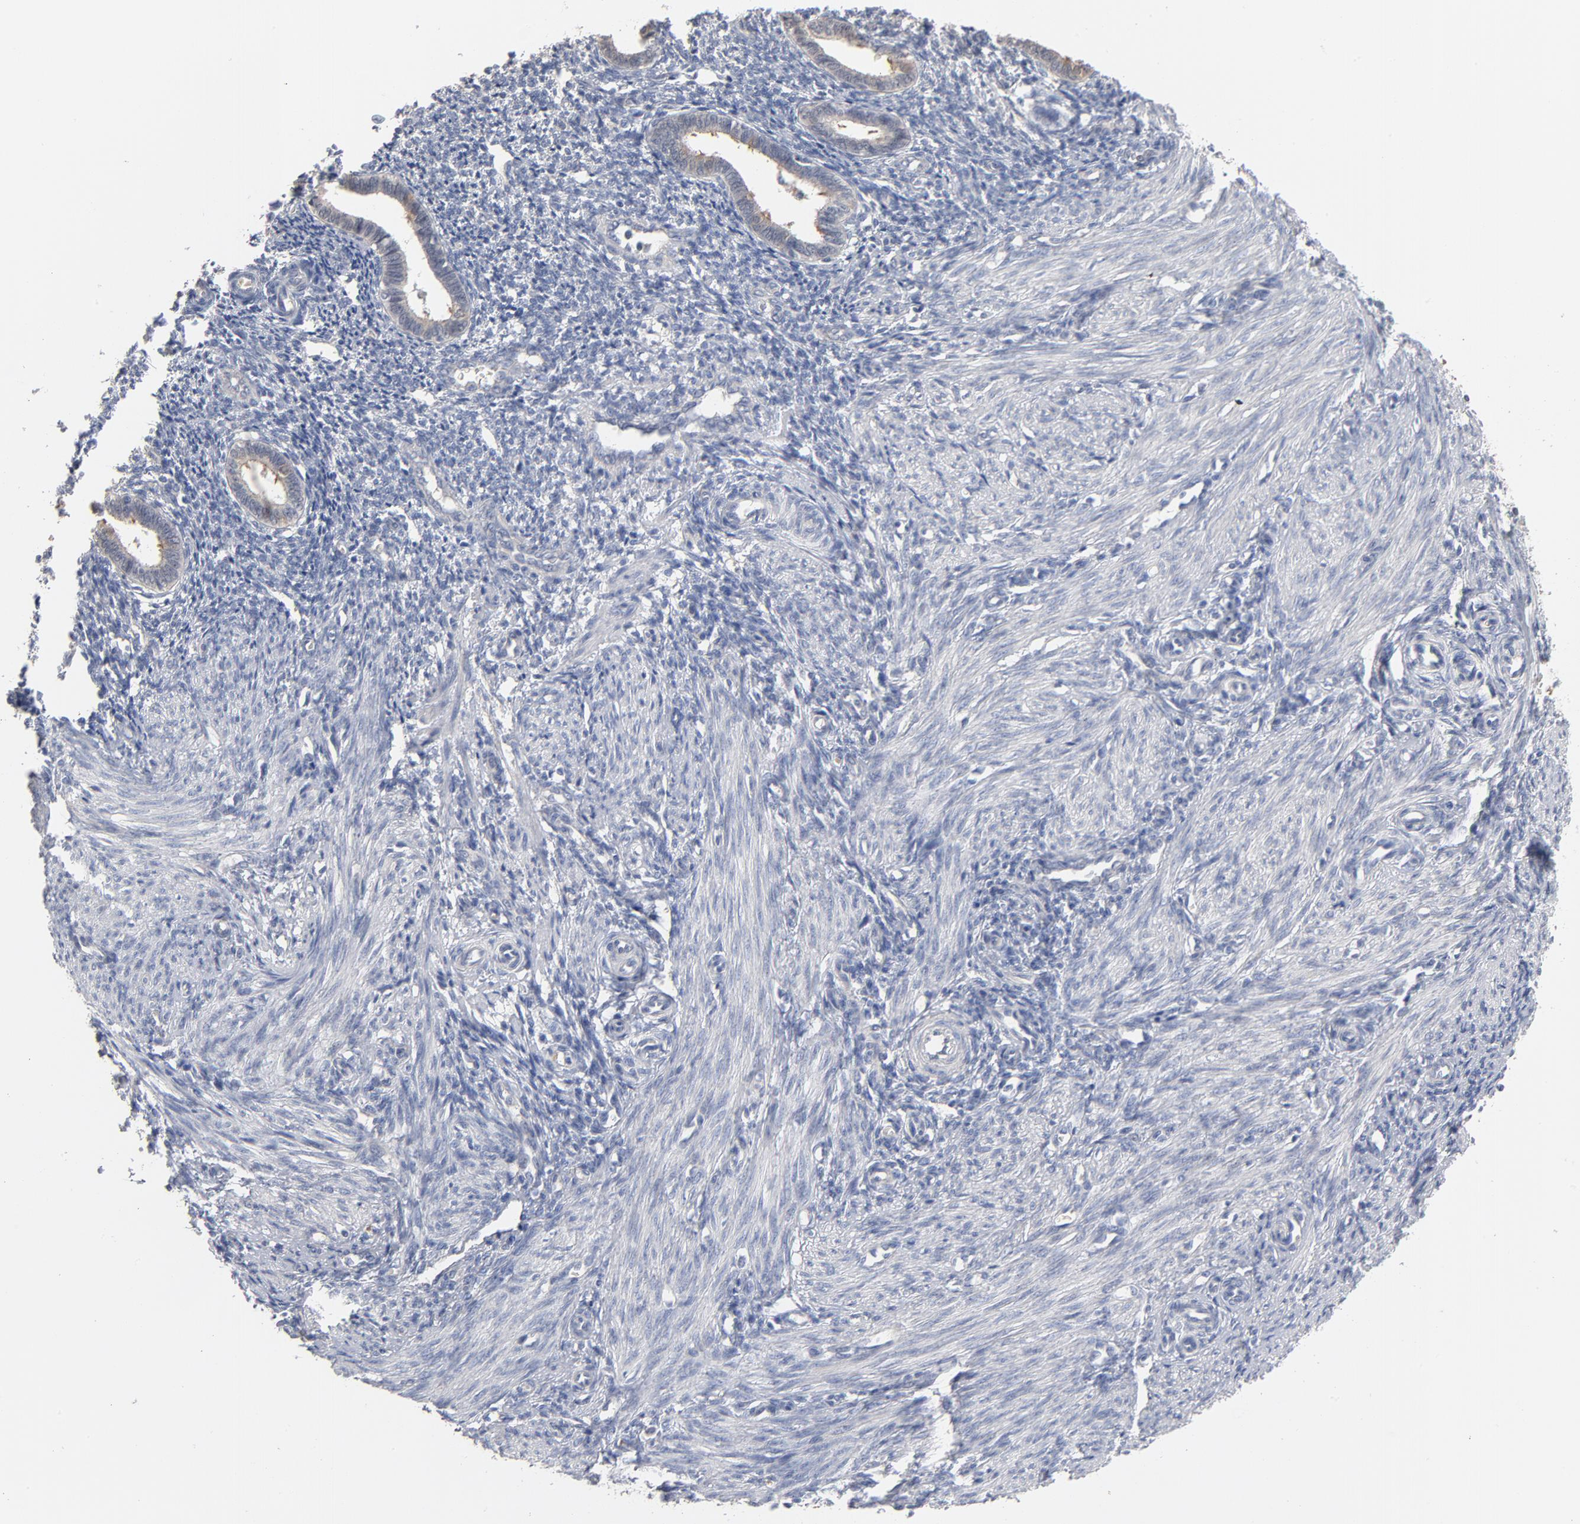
{"staining": {"intensity": "weak", "quantity": "25%-75%", "location": "cytoplasmic/membranous"}, "tissue": "endometrium", "cell_type": "Cells in endometrial stroma", "image_type": "normal", "snomed": [{"axis": "morphology", "description": "Normal tissue, NOS"}, {"axis": "topography", "description": "Endometrium"}], "caption": "The photomicrograph exhibits immunohistochemical staining of unremarkable endometrium. There is weak cytoplasmic/membranous staining is appreciated in about 25%-75% of cells in endometrial stroma.", "gene": "DNAL4", "patient": {"sex": "female", "age": 27}}